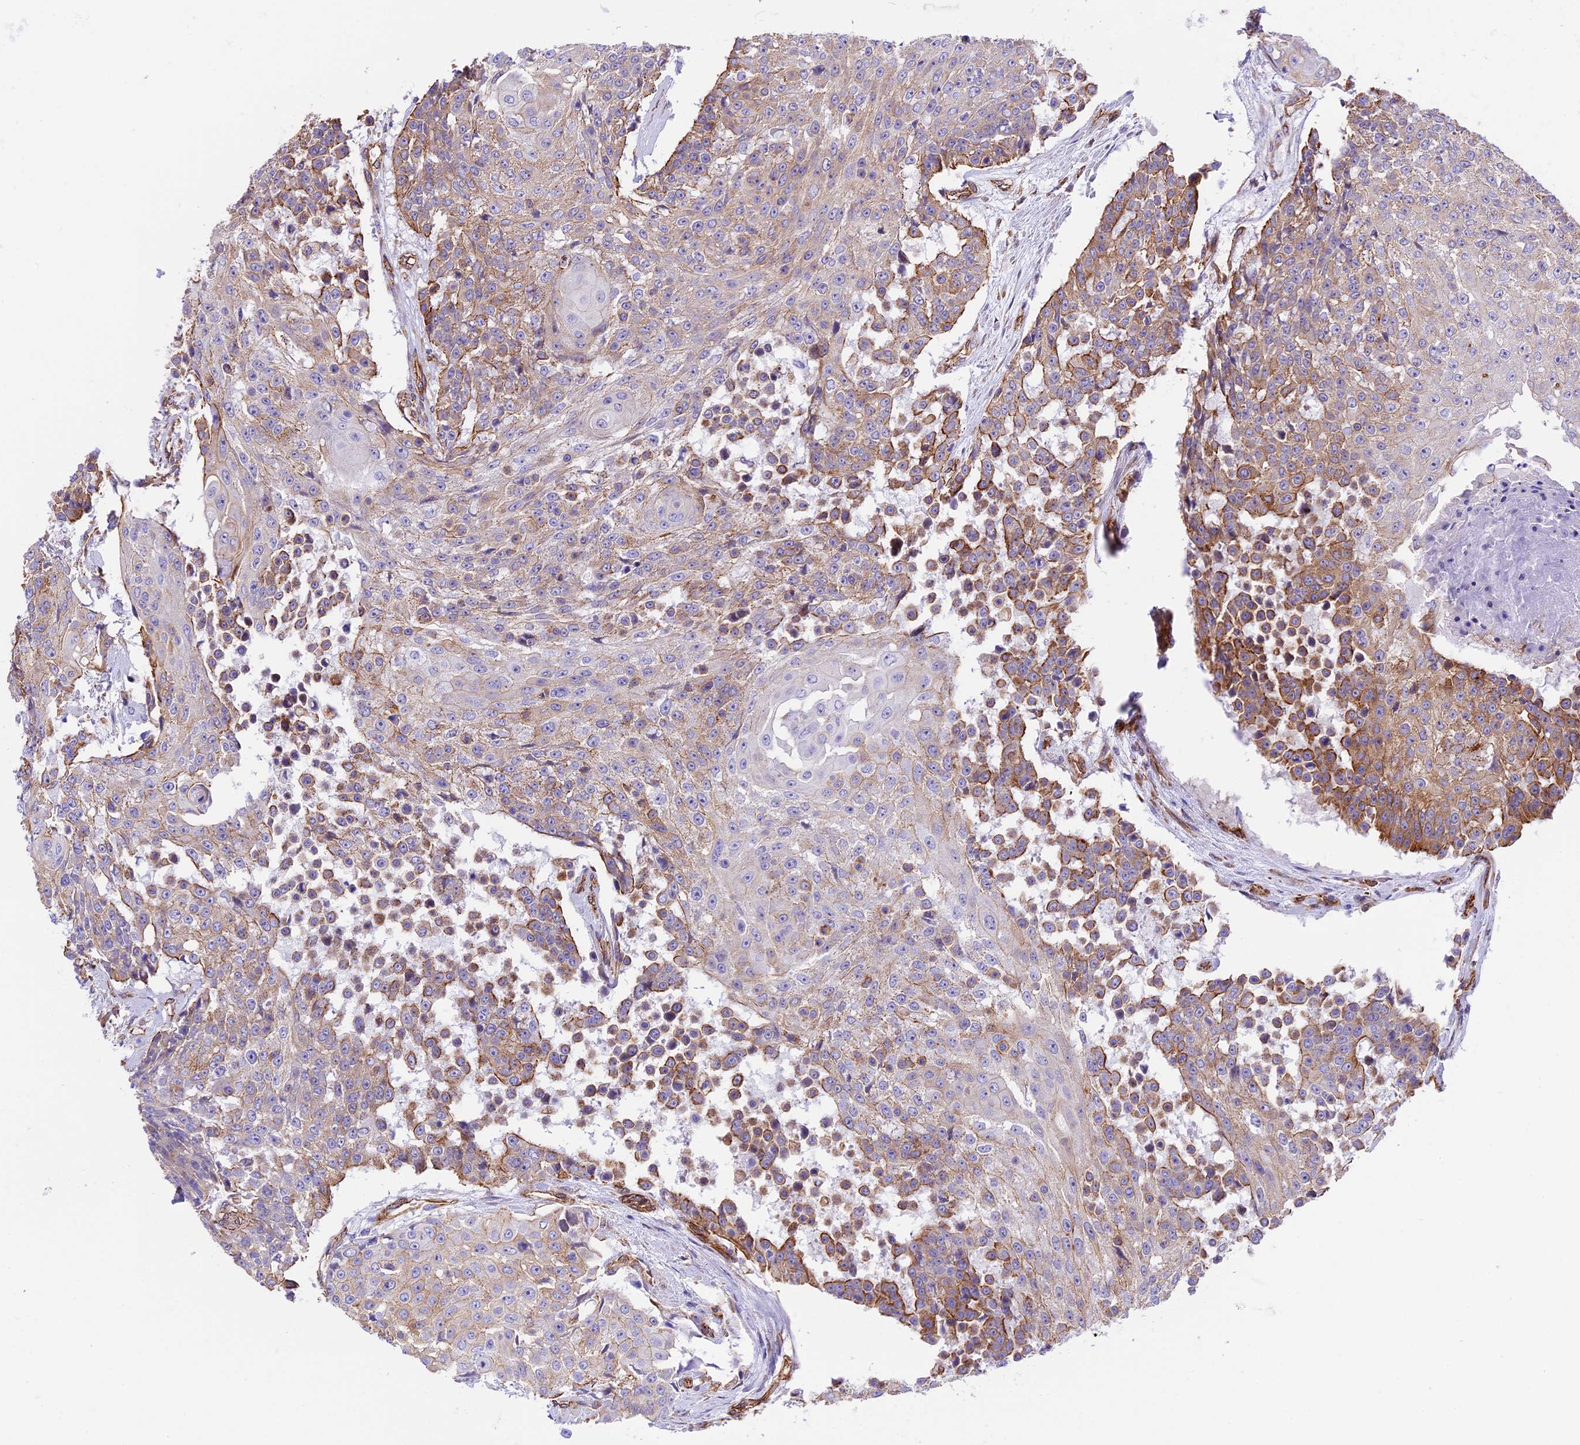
{"staining": {"intensity": "moderate", "quantity": "<25%", "location": "cytoplasmic/membranous"}, "tissue": "urothelial cancer", "cell_type": "Tumor cells", "image_type": "cancer", "snomed": [{"axis": "morphology", "description": "Urothelial carcinoma, High grade"}, {"axis": "topography", "description": "Urinary bladder"}], "caption": "Moderate cytoplasmic/membranous positivity is present in about <25% of tumor cells in high-grade urothelial carcinoma.", "gene": "R3HDM4", "patient": {"sex": "female", "age": 63}}